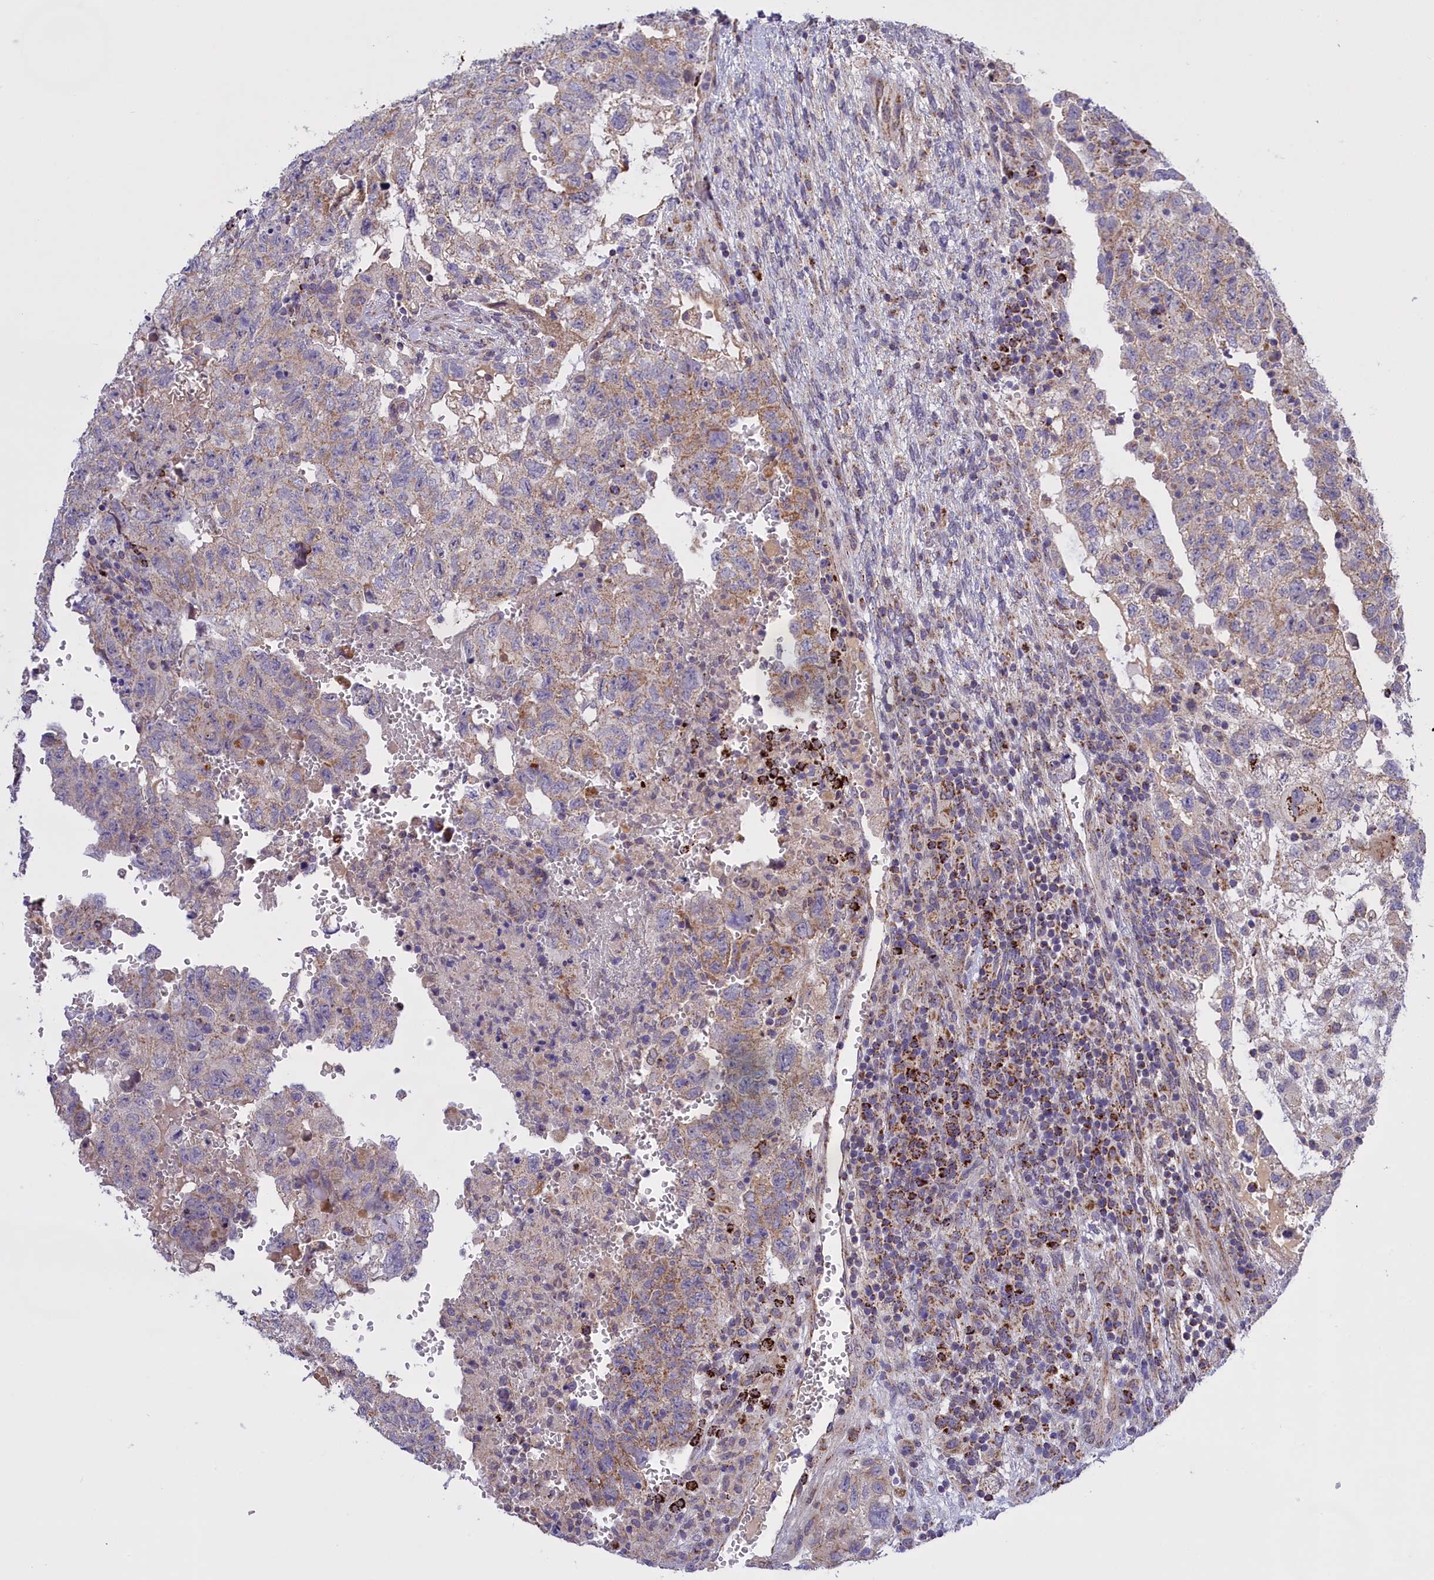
{"staining": {"intensity": "moderate", "quantity": "<25%", "location": "cytoplasmic/membranous"}, "tissue": "testis cancer", "cell_type": "Tumor cells", "image_type": "cancer", "snomed": [{"axis": "morphology", "description": "Carcinoma, Embryonal, NOS"}, {"axis": "topography", "description": "Testis"}], "caption": "Immunohistochemistry (IHC) of testis cancer displays low levels of moderate cytoplasmic/membranous staining in approximately <25% of tumor cells.", "gene": "FAM149B1", "patient": {"sex": "male", "age": 36}}